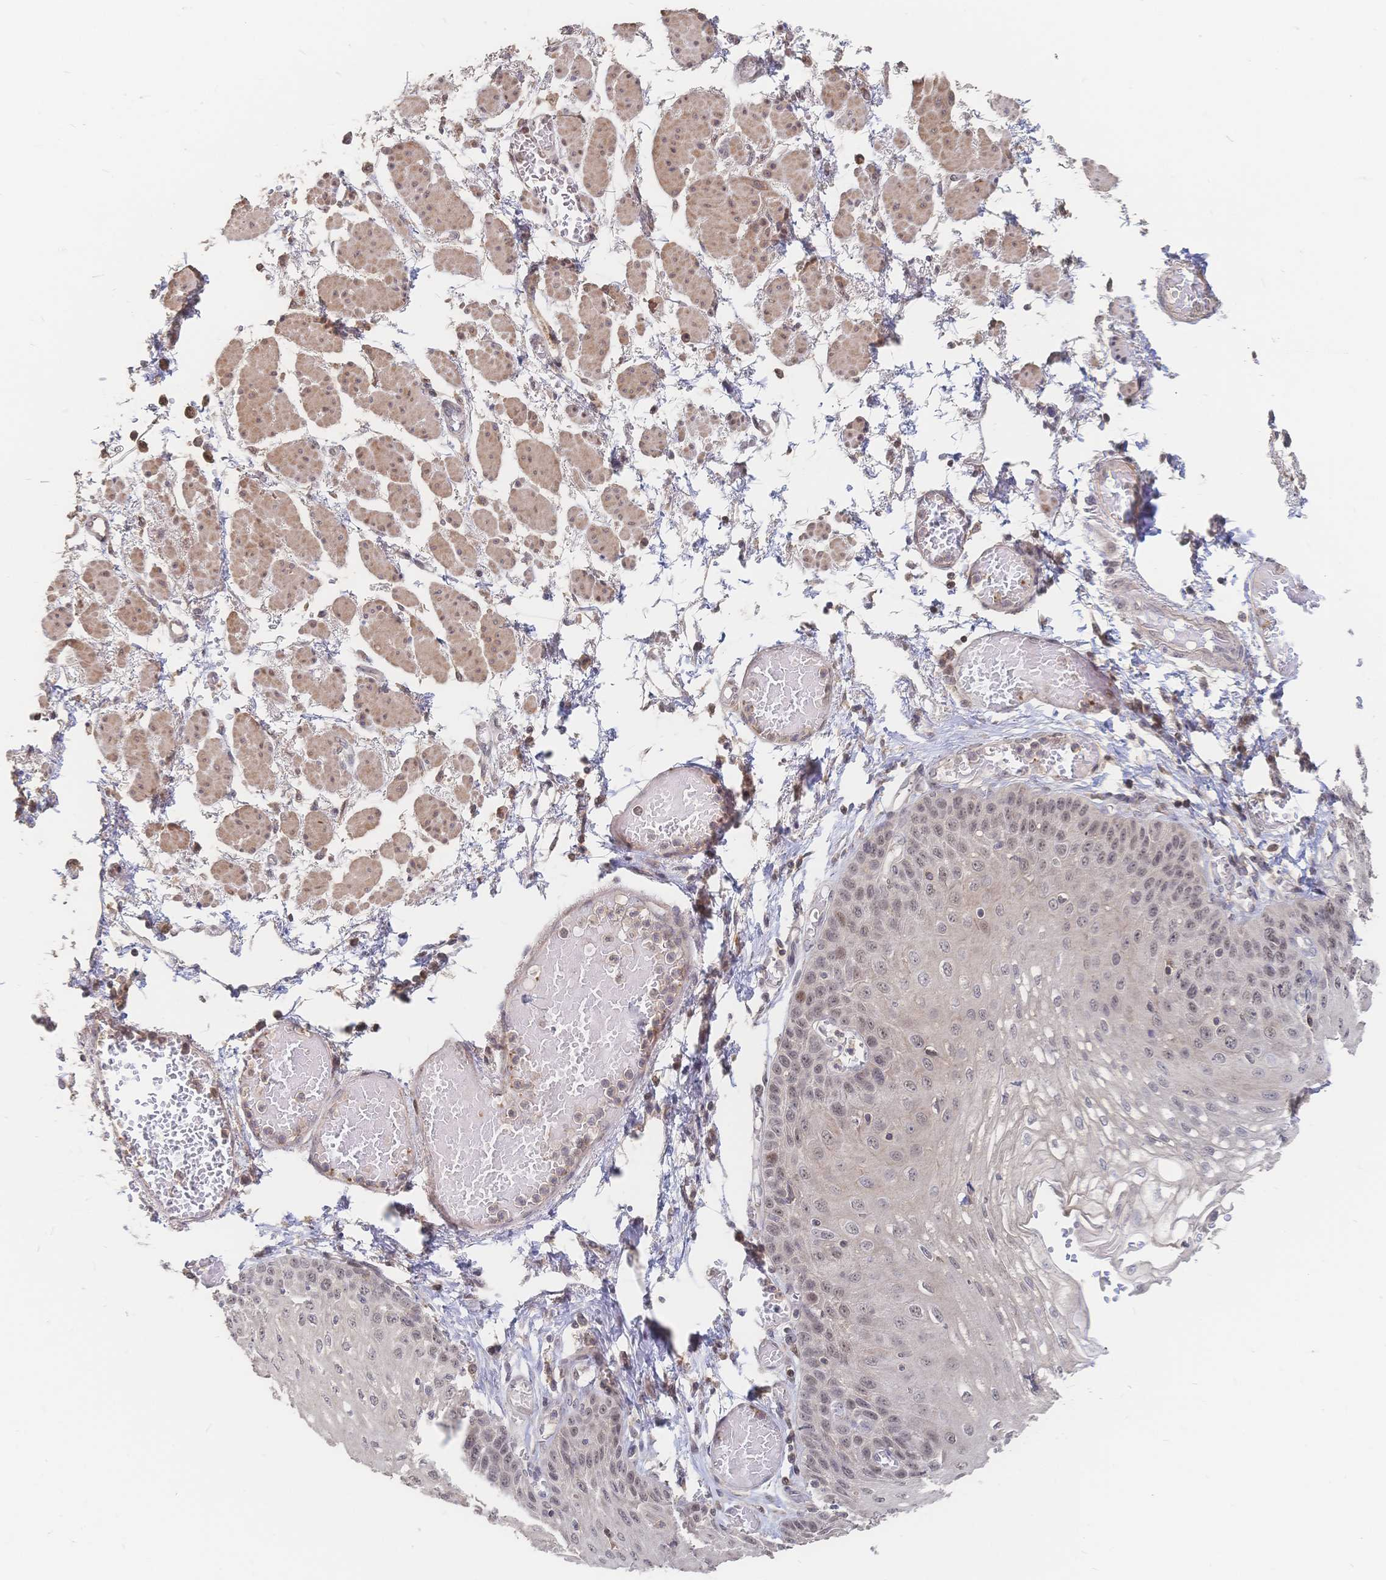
{"staining": {"intensity": "weak", "quantity": ">75%", "location": "nuclear"}, "tissue": "esophagus", "cell_type": "Squamous epithelial cells", "image_type": "normal", "snomed": [{"axis": "morphology", "description": "Normal tissue, NOS"}, {"axis": "morphology", "description": "Adenocarcinoma, NOS"}, {"axis": "topography", "description": "Esophagus"}], "caption": "A low amount of weak nuclear positivity is appreciated in approximately >75% of squamous epithelial cells in unremarkable esophagus. Immunohistochemistry (ihc) stains the protein of interest in brown and the nuclei are stained blue.", "gene": "LRP5", "patient": {"sex": "male", "age": 81}}